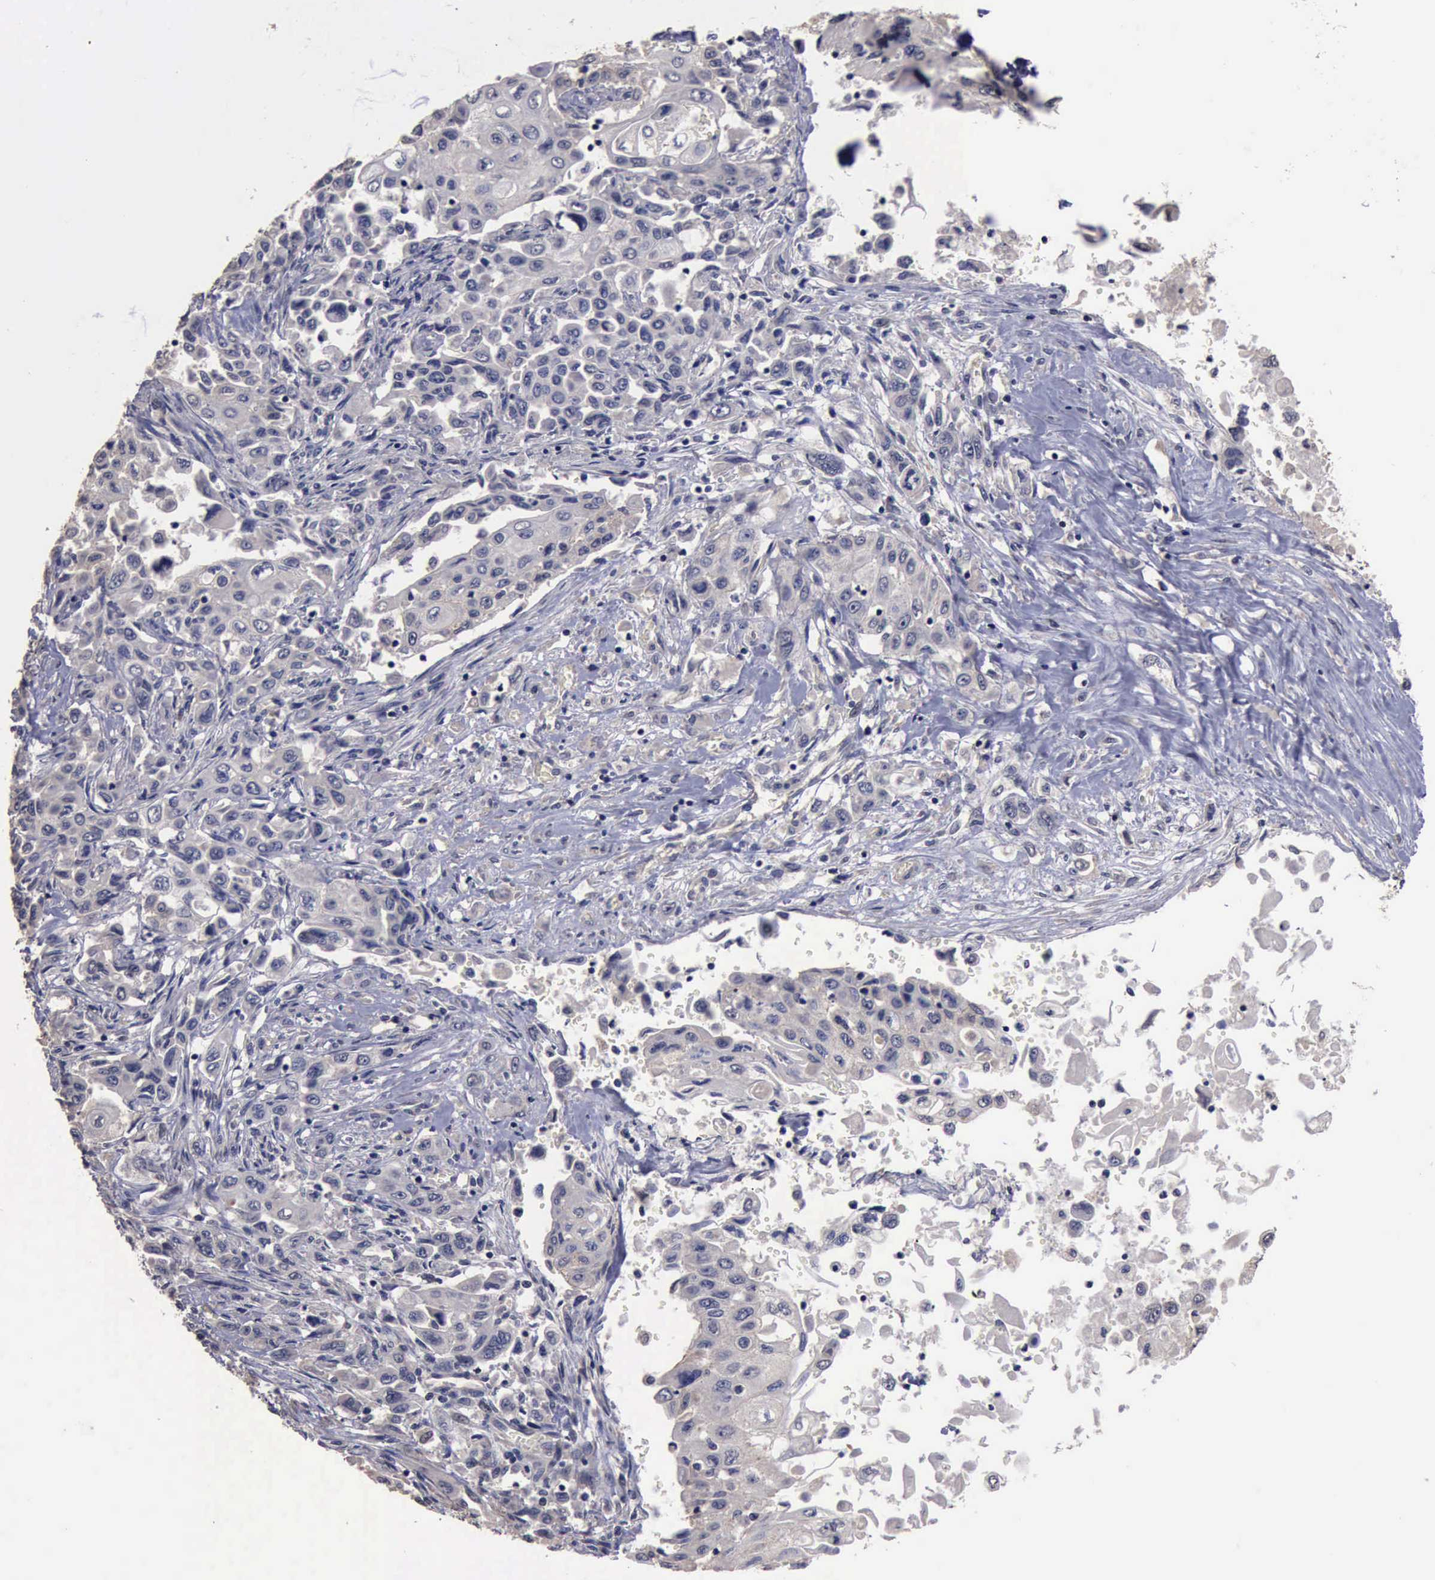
{"staining": {"intensity": "negative", "quantity": "none", "location": "none"}, "tissue": "pancreatic cancer", "cell_type": "Tumor cells", "image_type": "cancer", "snomed": [{"axis": "morphology", "description": "Adenocarcinoma, NOS"}, {"axis": "topography", "description": "Pancreas"}], "caption": "Adenocarcinoma (pancreatic) was stained to show a protein in brown. There is no significant positivity in tumor cells. Nuclei are stained in blue.", "gene": "CRKL", "patient": {"sex": "male", "age": 70}}